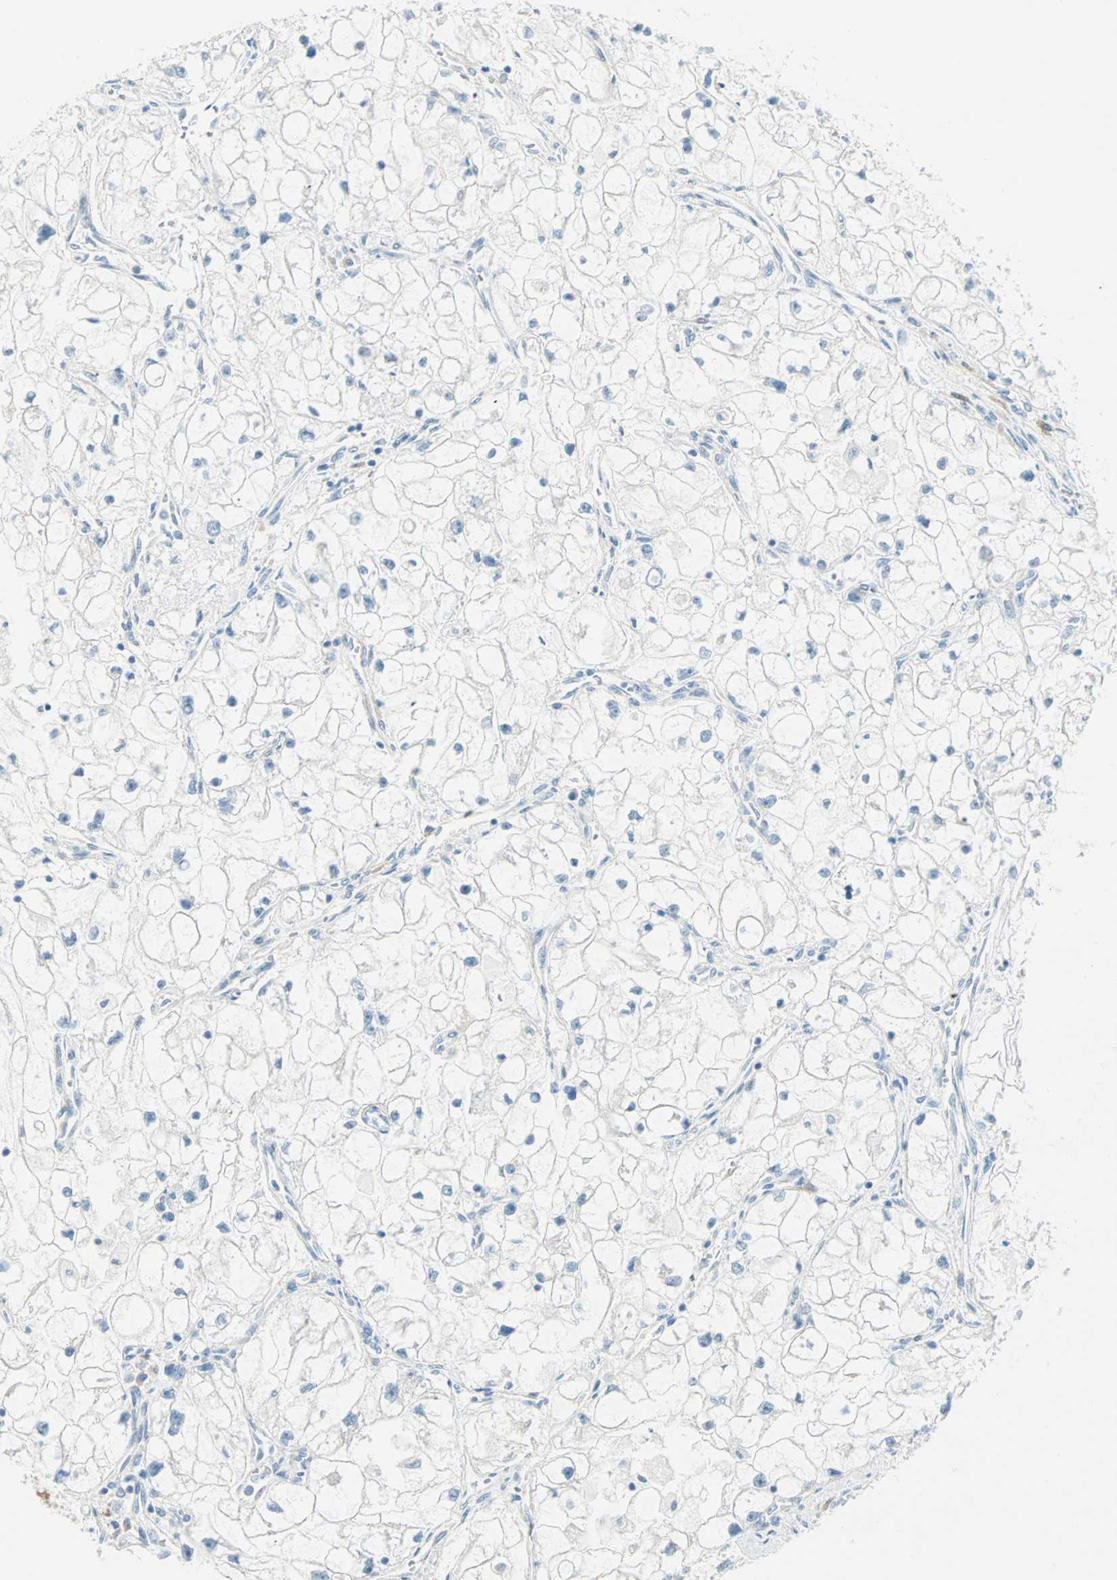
{"staining": {"intensity": "negative", "quantity": "none", "location": "none"}, "tissue": "renal cancer", "cell_type": "Tumor cells", "image_type": "cancer", "snomed": [{"axis": "morphology", "description": "Adenocarcinoma, NOS"}, {"axis": "topography", "description": "Kidney"}], "caption": "Tumor cells are negative for brown protein staining in renal cancer.", "gene": "ATF6", "patient": {"sex": "female", "age": 70}}